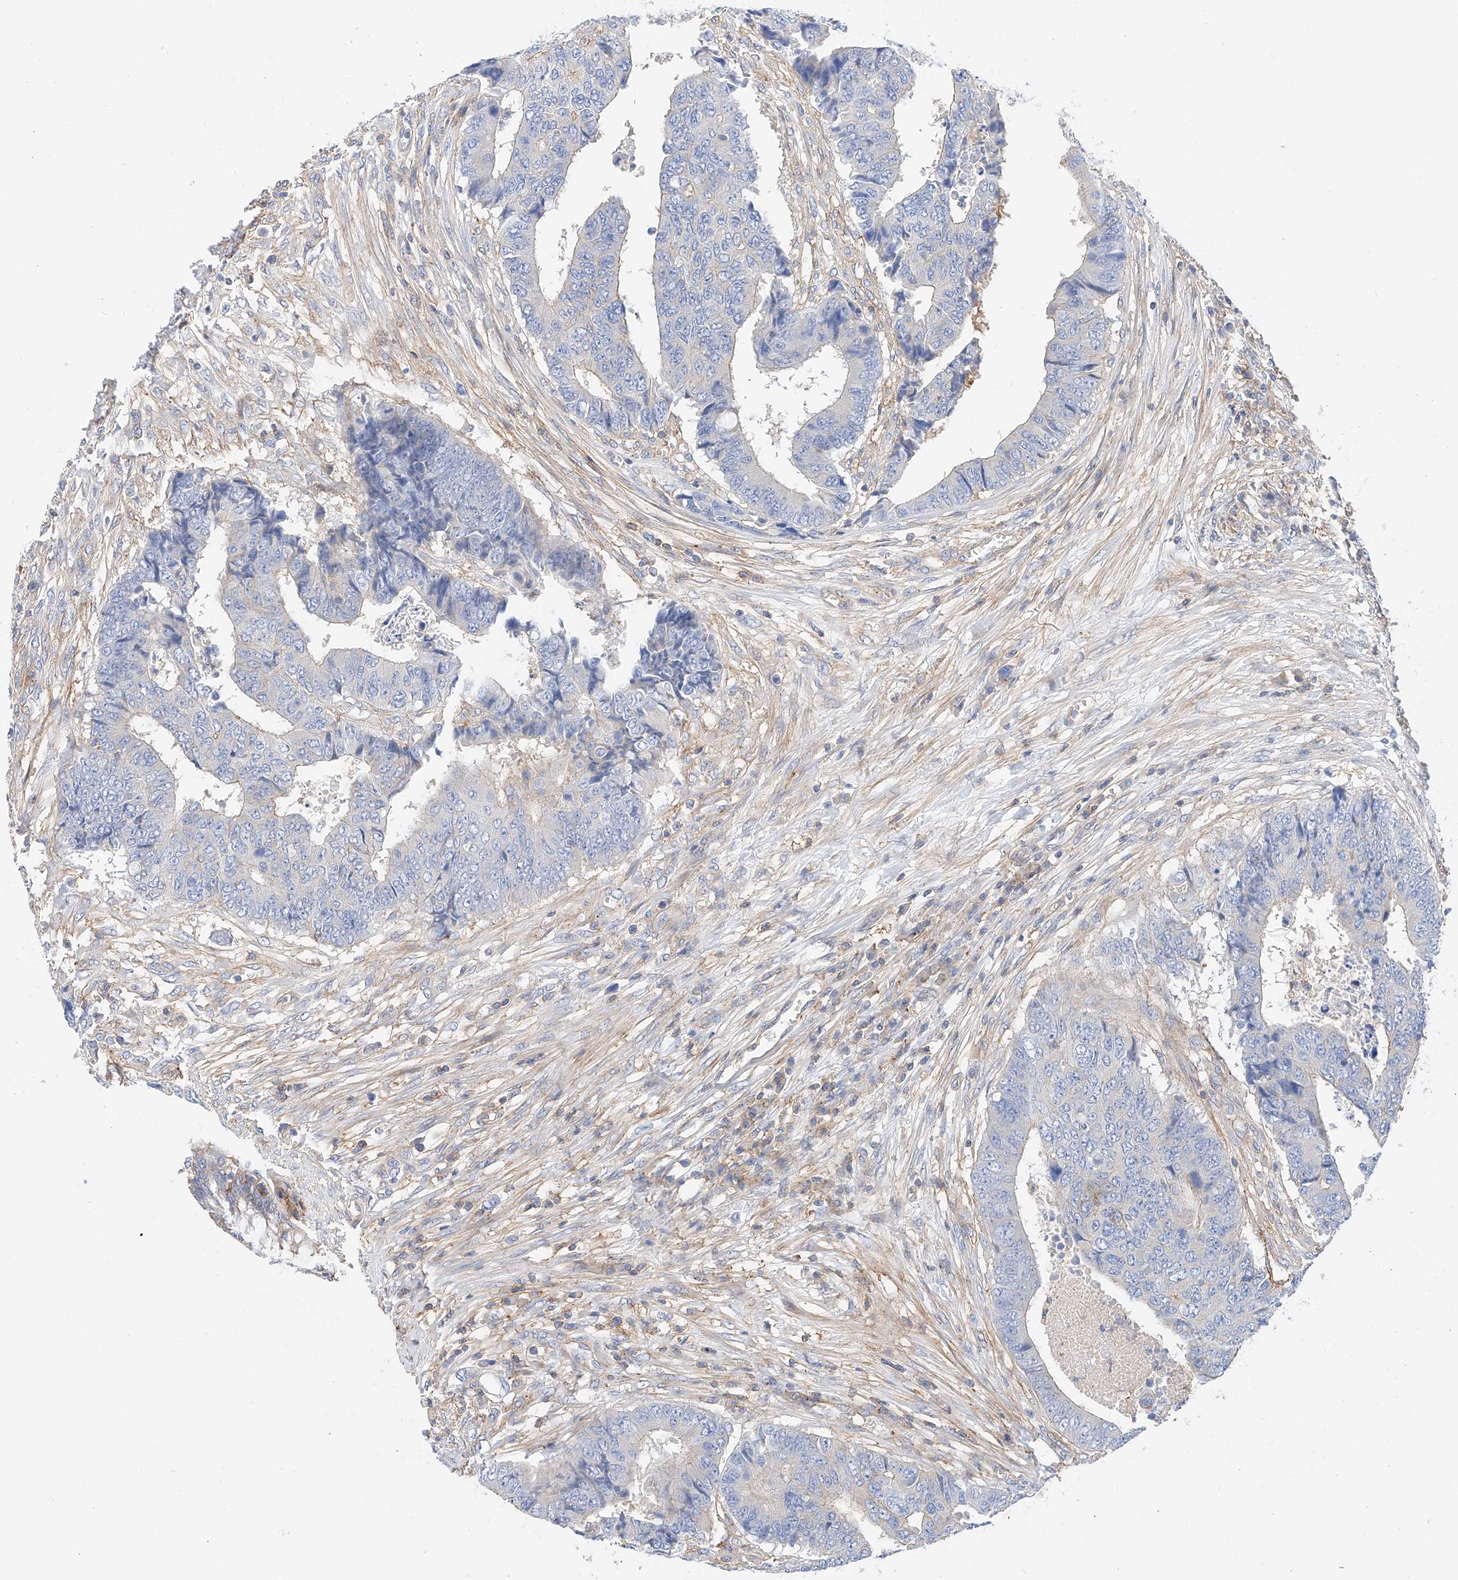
{"staining": {"intensity": "negative", "quantity": "none", "location": "none"}, "tissue": "colorectal cancer", "cell_type": "Tumor cells", "image_type": "cancer", "snomed": [{"axis": "morphology", "description": "Adenocarcinoma, NOS"}, {"axis": "topography", "description": "Rectum"}], "caption": "This is an IHC histopathology image of human colorectal cancer (adenocarcinoma). There is no expression in tumor cells.", "gene": "HAUS4", "patient": {"sex": "male", "age": 84}}